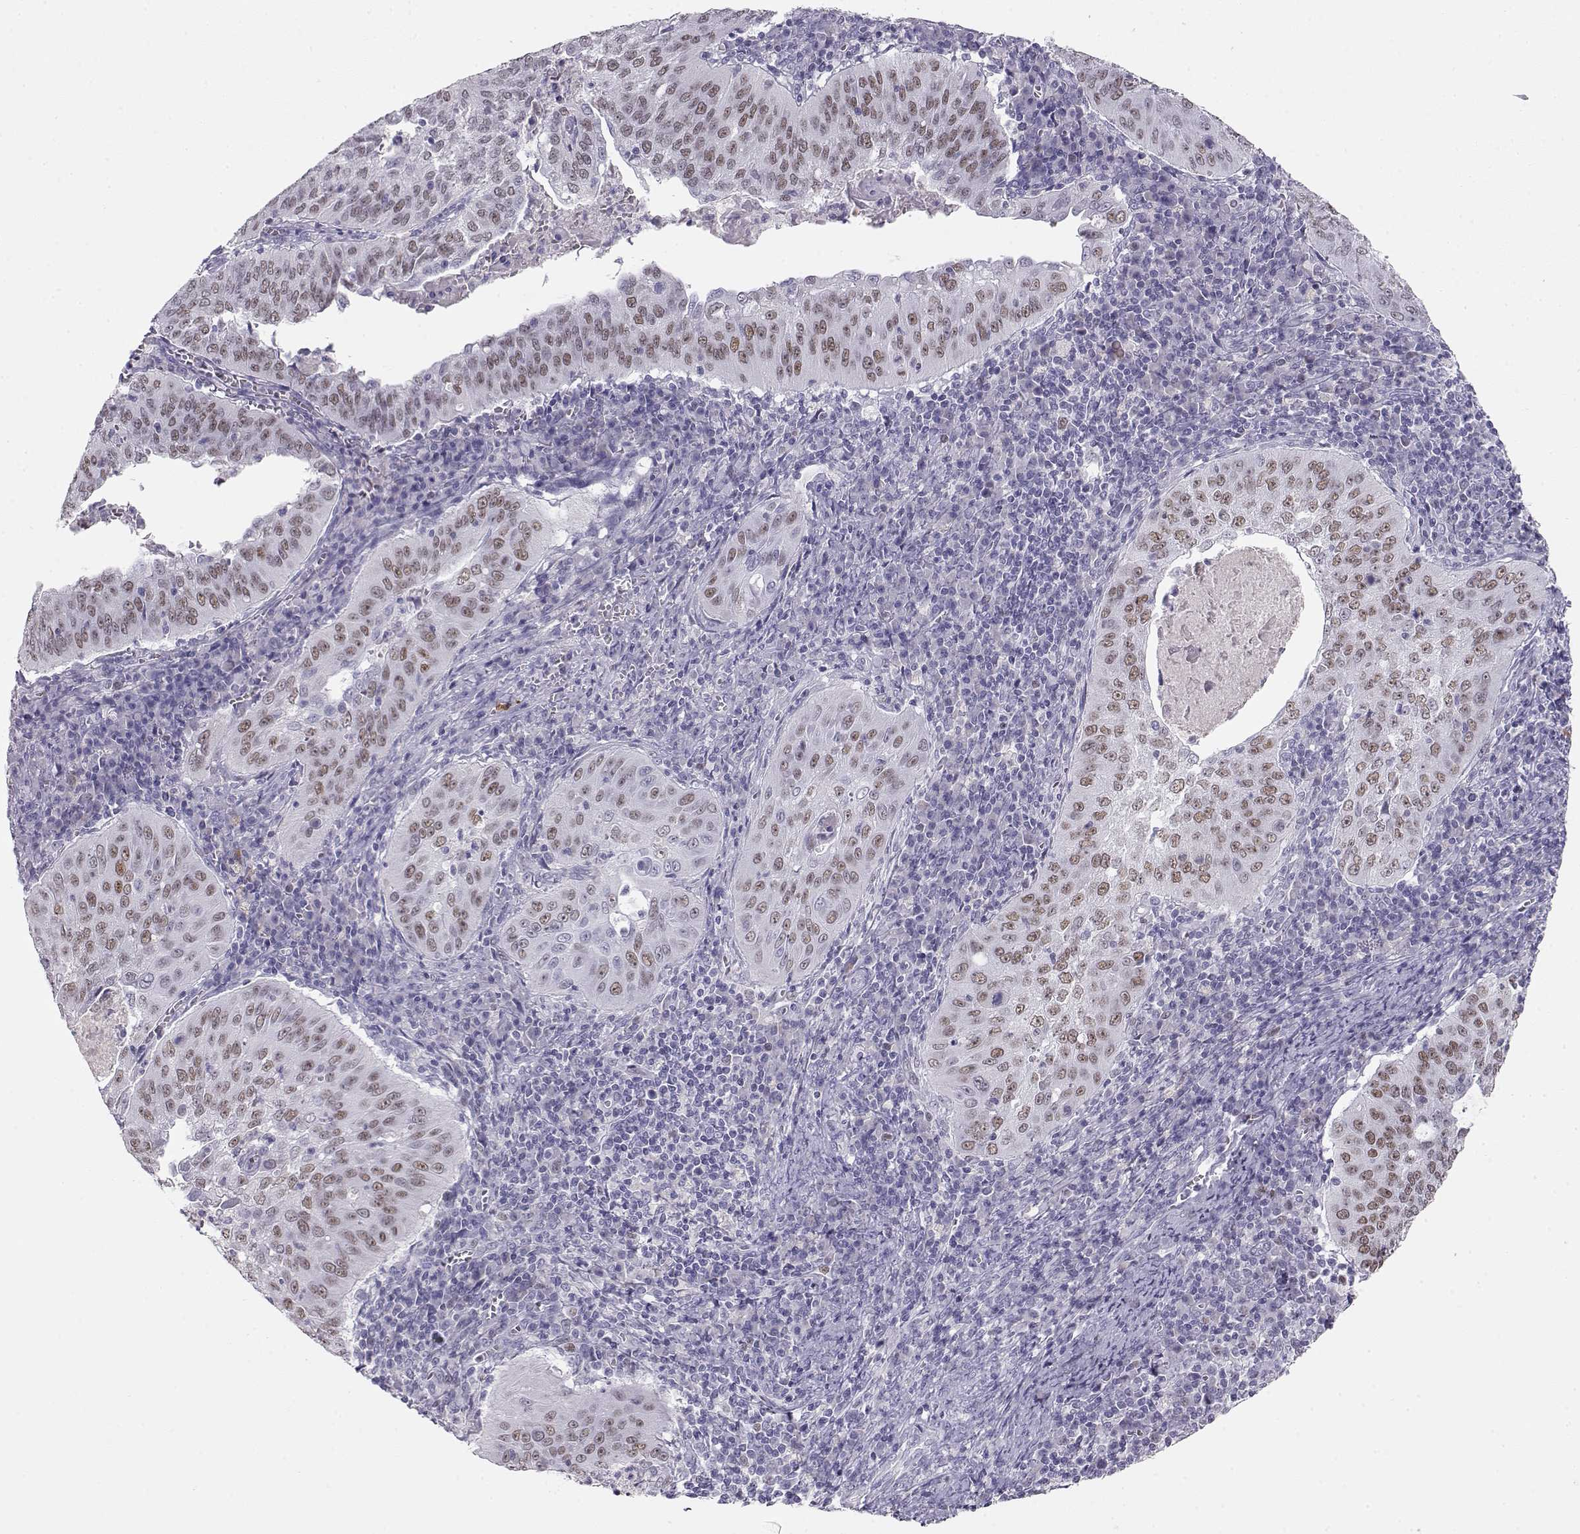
{"staining": {"intensity": "weak", "quantity": "25%-75%", "location": "nuclear"}, "tissue": "cervical cancer", "cell_type": "Tumor cells", "image_type": "cancer", "snomed": [{"axis": "morphology", "description": "Squamous cell carcinoma, NOS"}, {"axis": "topography", "description": "Cervix"}], "caption": "Weak nuclear staining for a protein is identified in about 25%-75% of tumor cells of cervical cancer using immunohistochemistry.", "gene": "OPN5", "patient": {"sex": "female", "age": 39}}